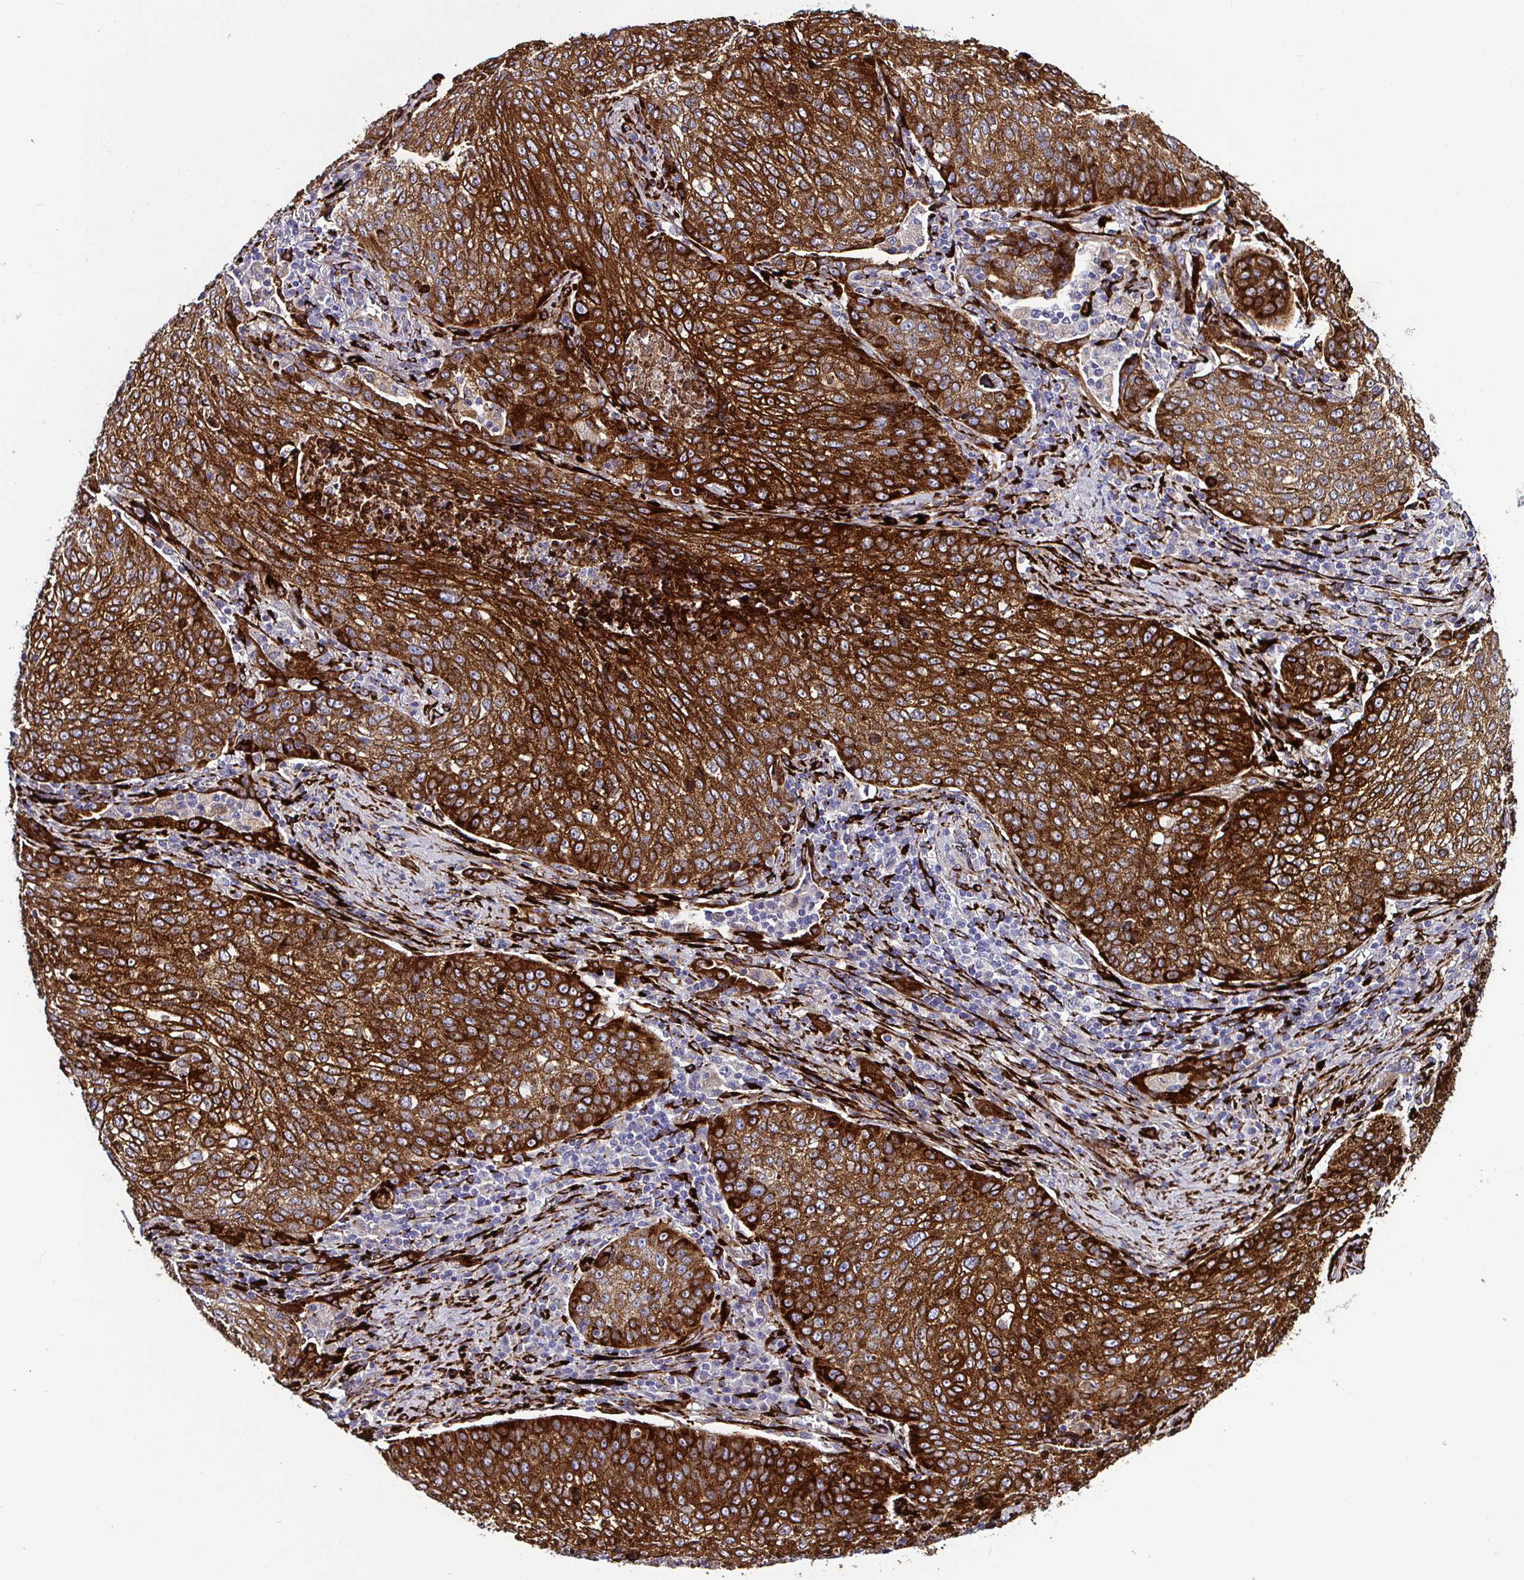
{"staining": {"intensity": "strong", "quantity": ">75%", "location": "cytoplasmic/membranous"}, "tissue": "lung cancer", "cell_type": "Tumor cells", "image_type": "cancer", "snomed": [{"axis": "morphology", "description": "Squamous cell carcinoma, NOS"}, {"axis": "topography", "description": "Lung"}], "caption": "Brown immunohistochemical staining in human lung cancer demonstrates strong cytoplasmic/membranous staining in approximately >75% of tumor cells.", "gene": "P4HA2", "patient": {"sex": "male", "age": 63}}